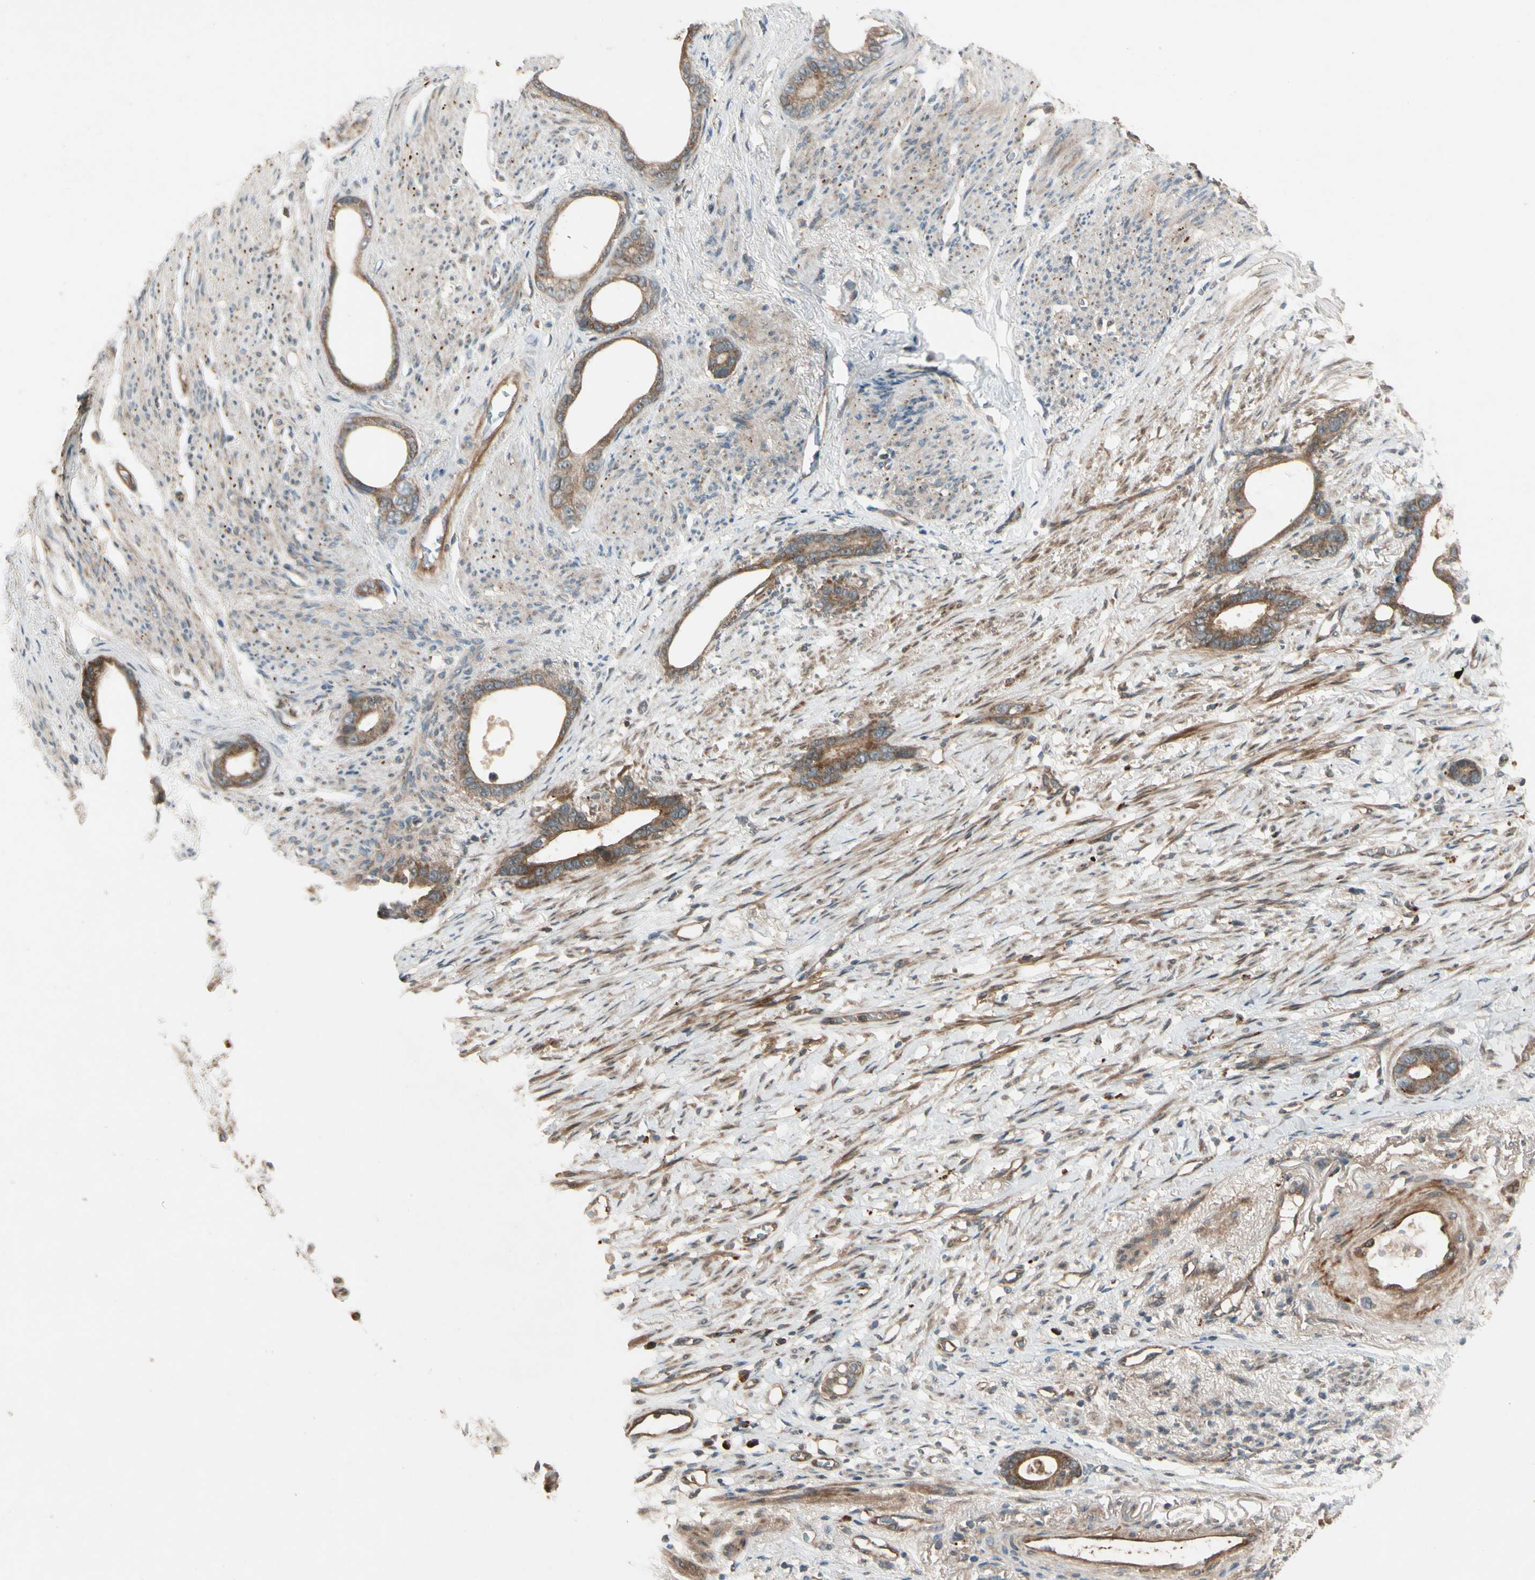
{"staining": {"intensity": "moderate", "quantity": ">75%", "location": "cytoplasmic/membranous"}, "tissue": "stomach cancer", "cell_type": "Tumor cells", "image_type": "cancer", "snomed": [{"axis": "morphology", "description": "Adenocarcinoma, NOS"}, {"axis": "topography", "description": "Stomach"}], "caption": "A medium amount of moderate cytoplasmic/membranous staining is identified in about >75% of tumor cells in stomach adenocarcinoma tissue.", "gene": "ACVR1C", "patient": {"sex": "female", "age": 75}}